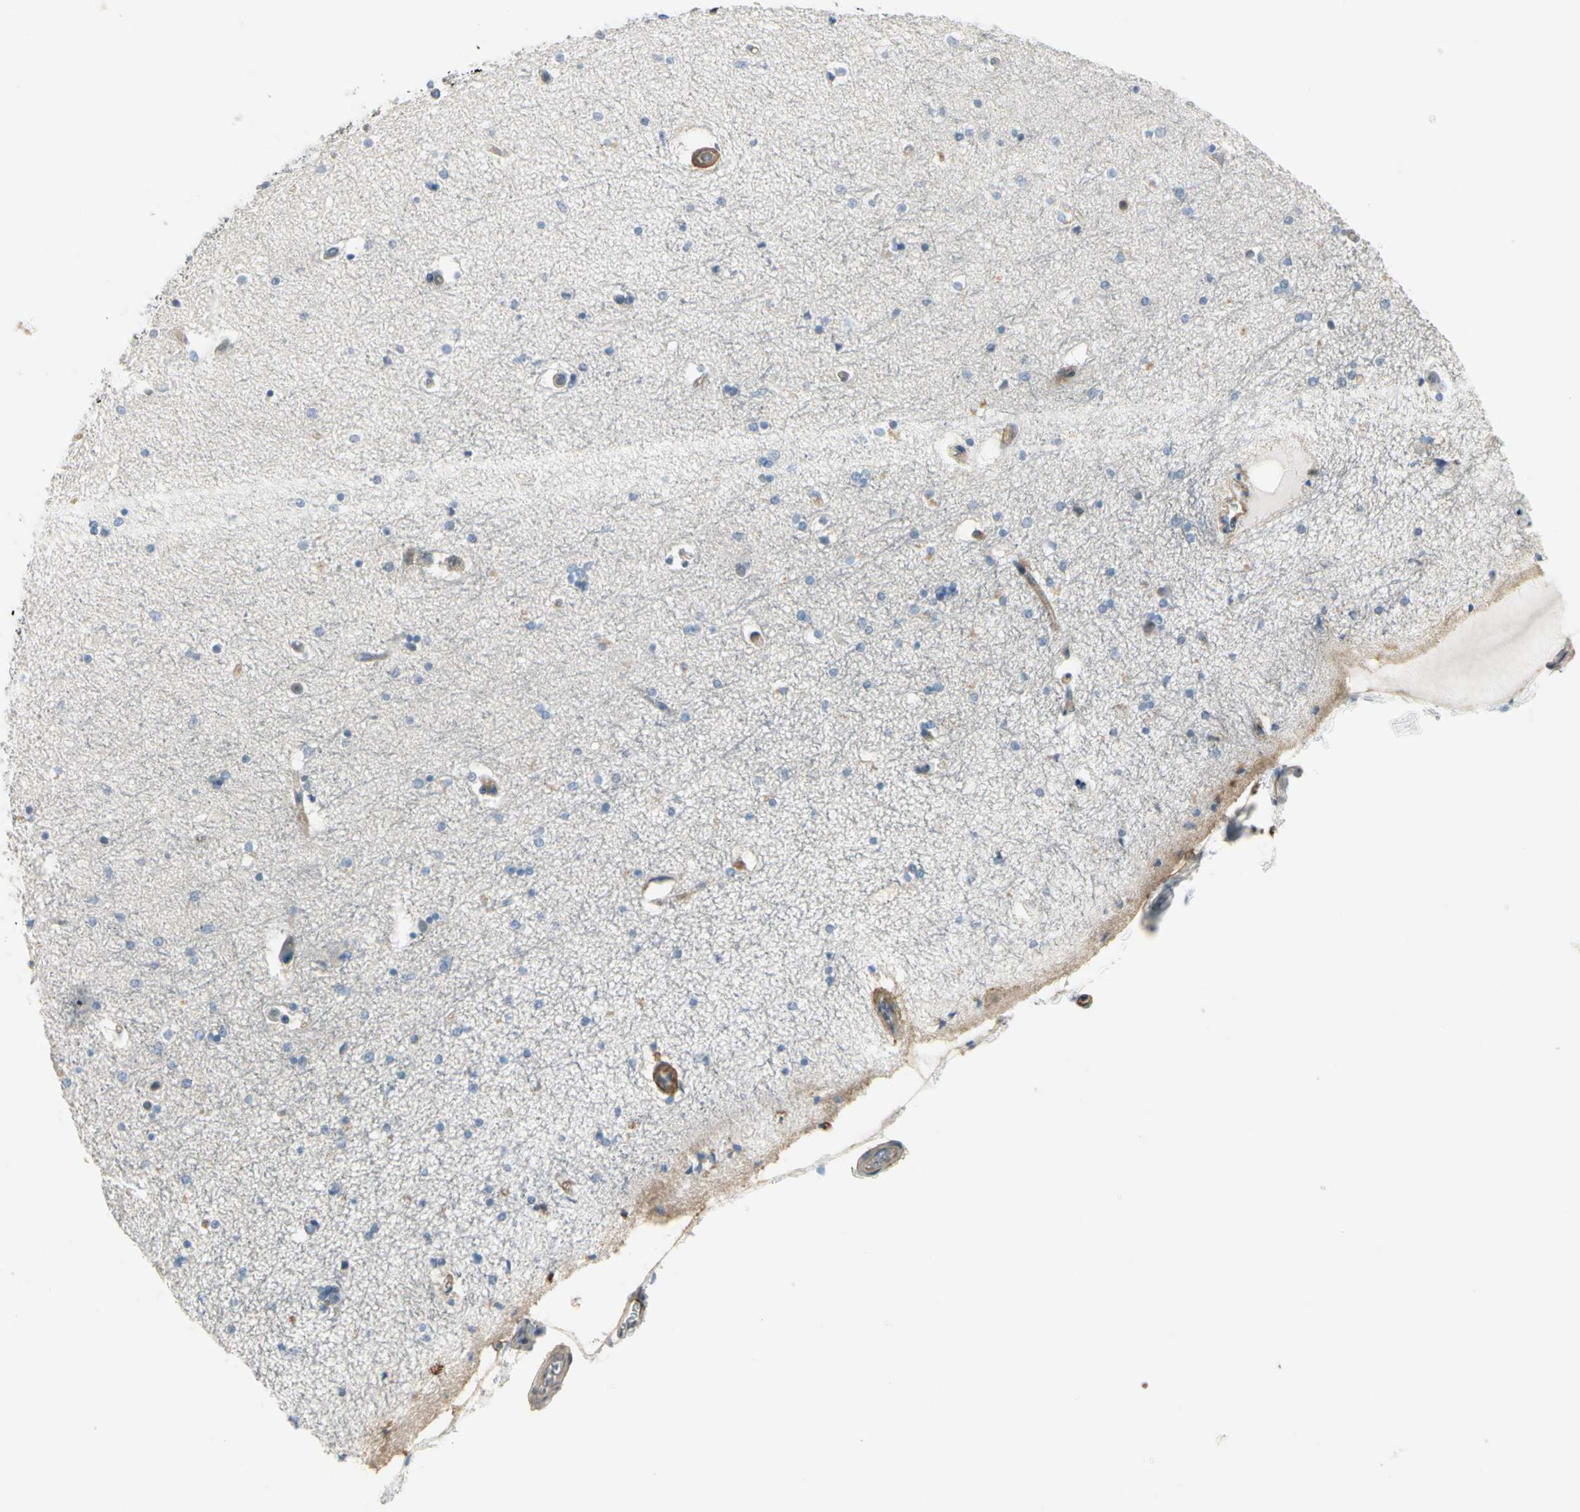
{"staining": {"intensity": "negative", "quantity": "none", "location": "none"}, "tissue": "hippocampus", "cell_type": "Glial cells", "image_type": "normal", "snomed": [{"axis": "morphology", "description": "Normal tissue, NOS"}, {"axis": "topography", "description": "Hippocampus"}], "caption": "Unremarkable hippocampus was stained to show a protein in brown. There is no significant positivity in glial cells. (Brightfield microscopy of DAB immunohistochemistry at high magnification).", "gene": "ITGA3", "patient": {"sex": "female", "age": 54}}